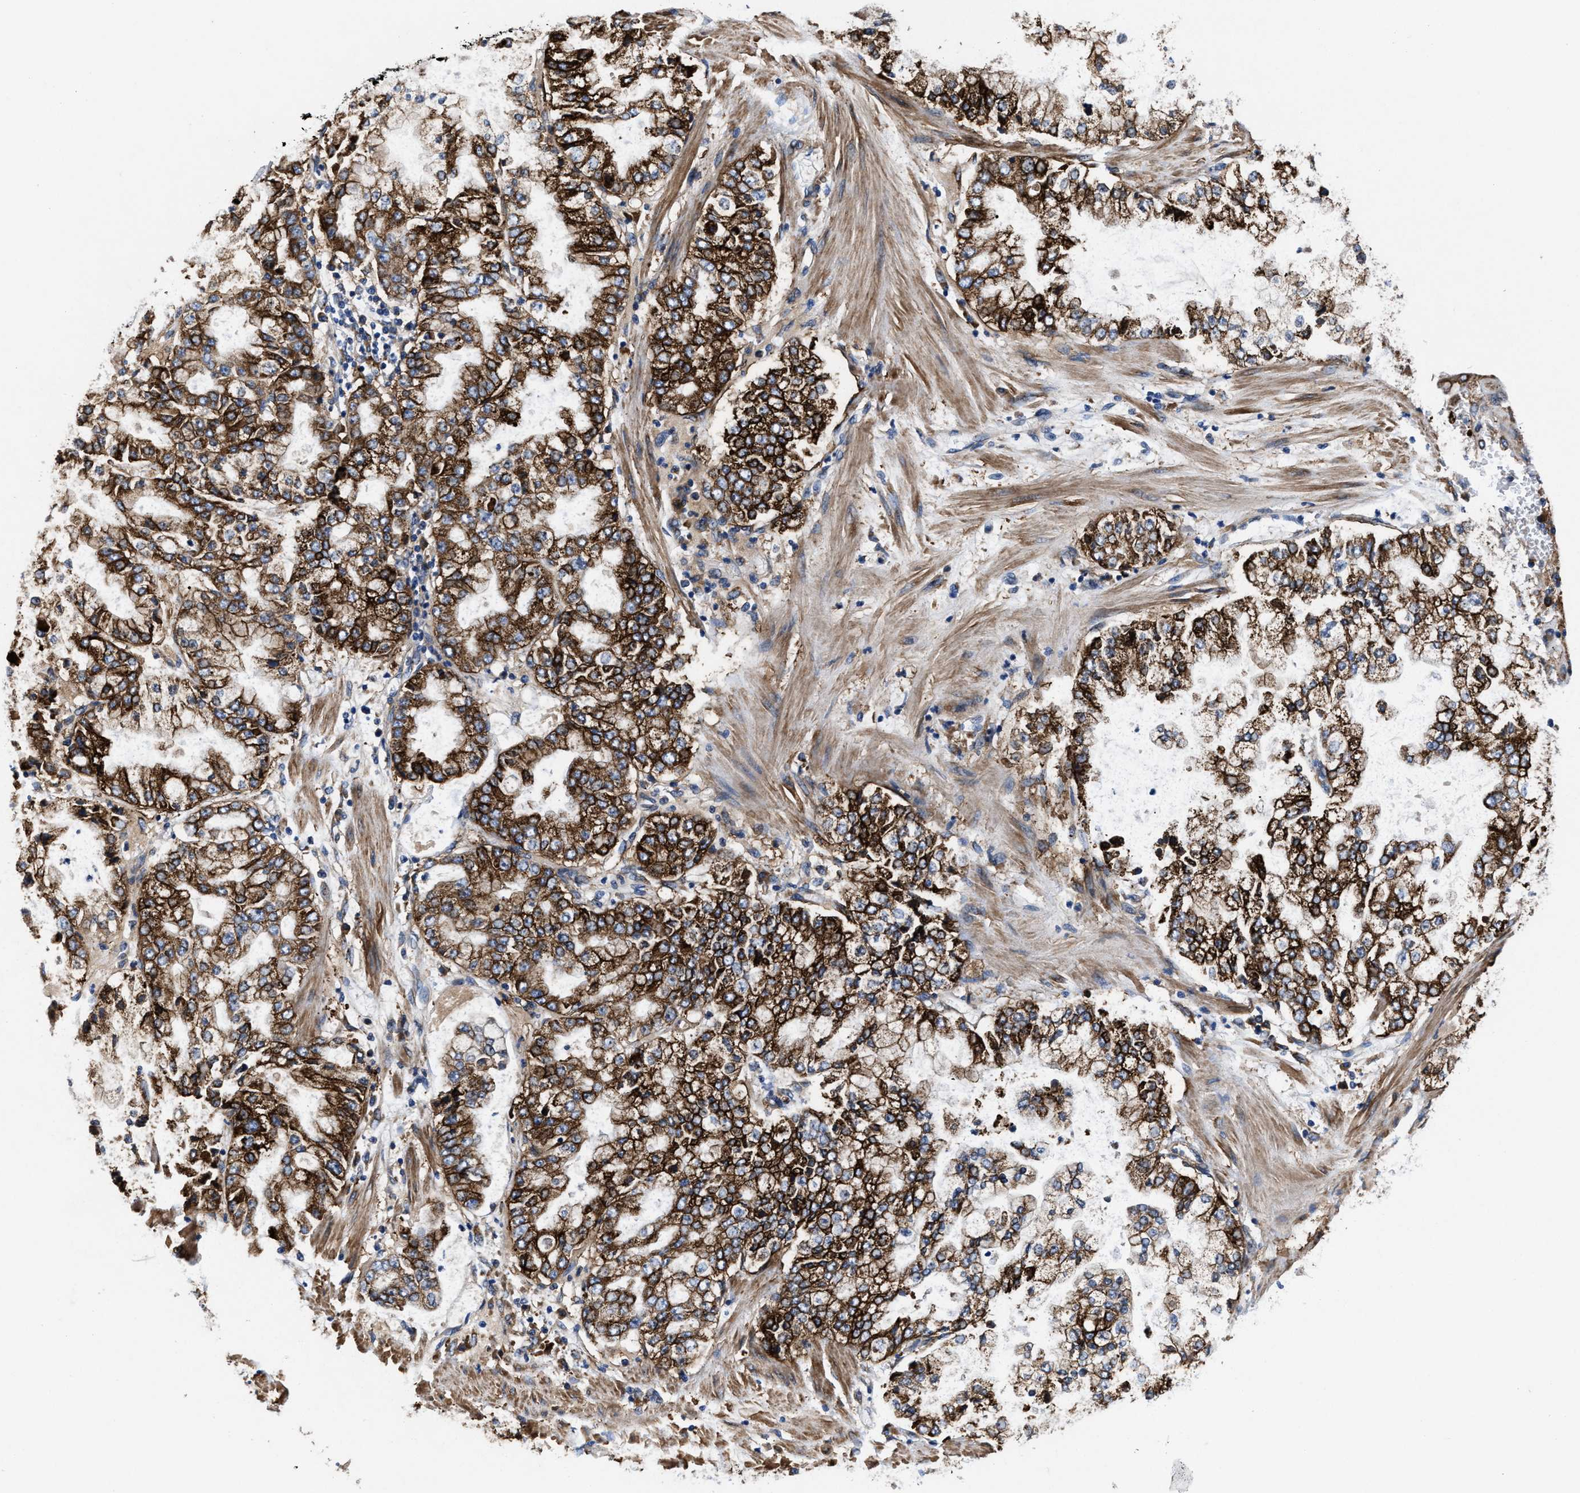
{"staining": {"intensity": "strong", "quantity": ">75%", "location": "cytoplasmic/membranous"}, "tissue": "stomach cancer", "cell_type": "Tumor cells", "image_type": "cancer", "snomed": [{"axis": "morphology", "description": "Adenocarcinoma, NOS"}, {"axis": "topography", "description": "Stomach"}], "caption": "Immunohistochemical staining of adenocarcinoma (stomach) demonstrates high levels of strong cytoplasmic/membranous expression in approximately >75% of tumor cells.", "gene": "SLC12A2", "patient": {"sex": "male", "age": 76}}